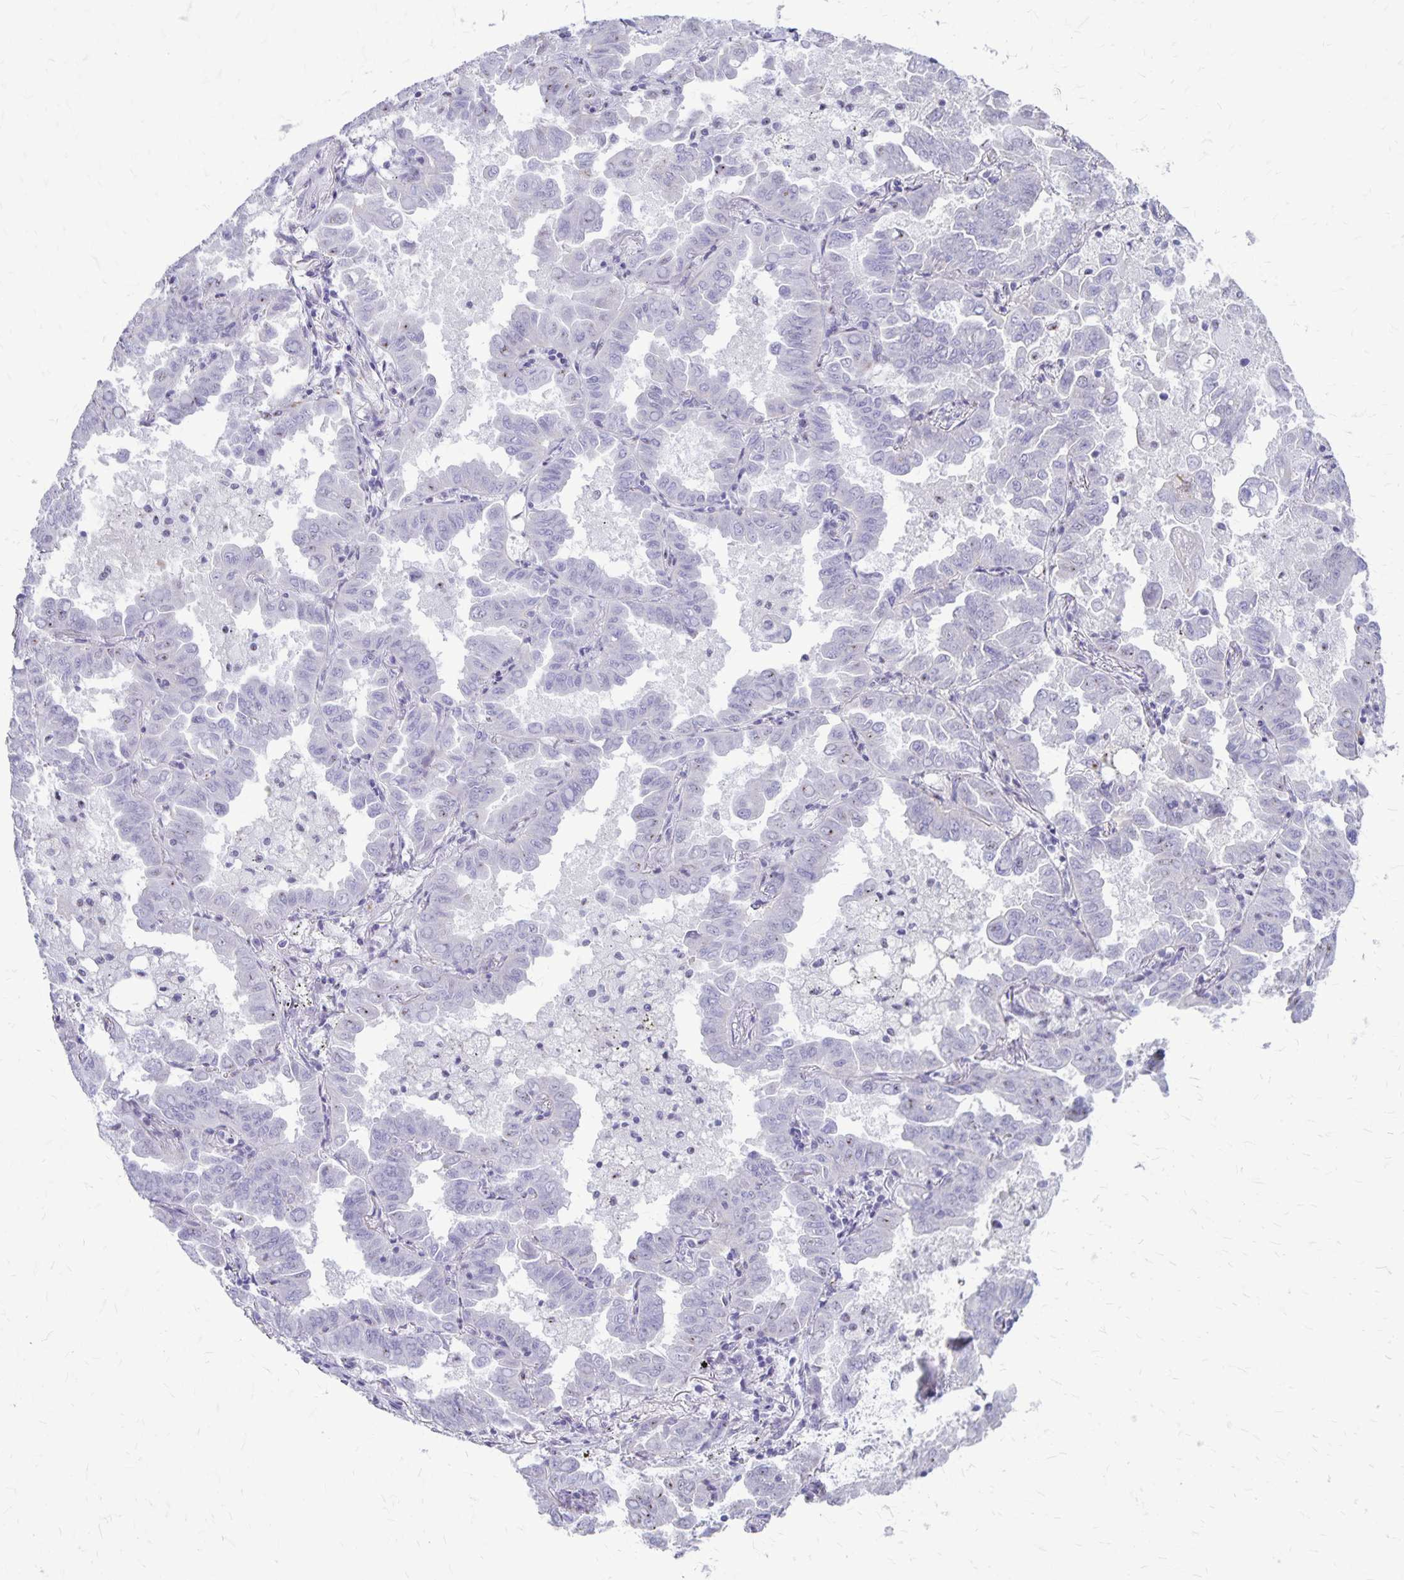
{"staining": {"intensity": "negative", "quantity": "none", "location": "none"}, "tissue": "lung cancer", "cell_type": "Tumor cells", "image_type": "cancer", "snomed": [{"axis": "morphology", "description": "Adenocarcinoma, NOS"}, {"axis": "topography", "description": "Lung"}], "caption": "DAB (3,3'-diaminobenzidine) immunohistochemical staining of human lung adenocarcinoma shows no significant expression in tumor cells.", "gene": "GP9", "patient": {"sex": "male", "age": 64}}